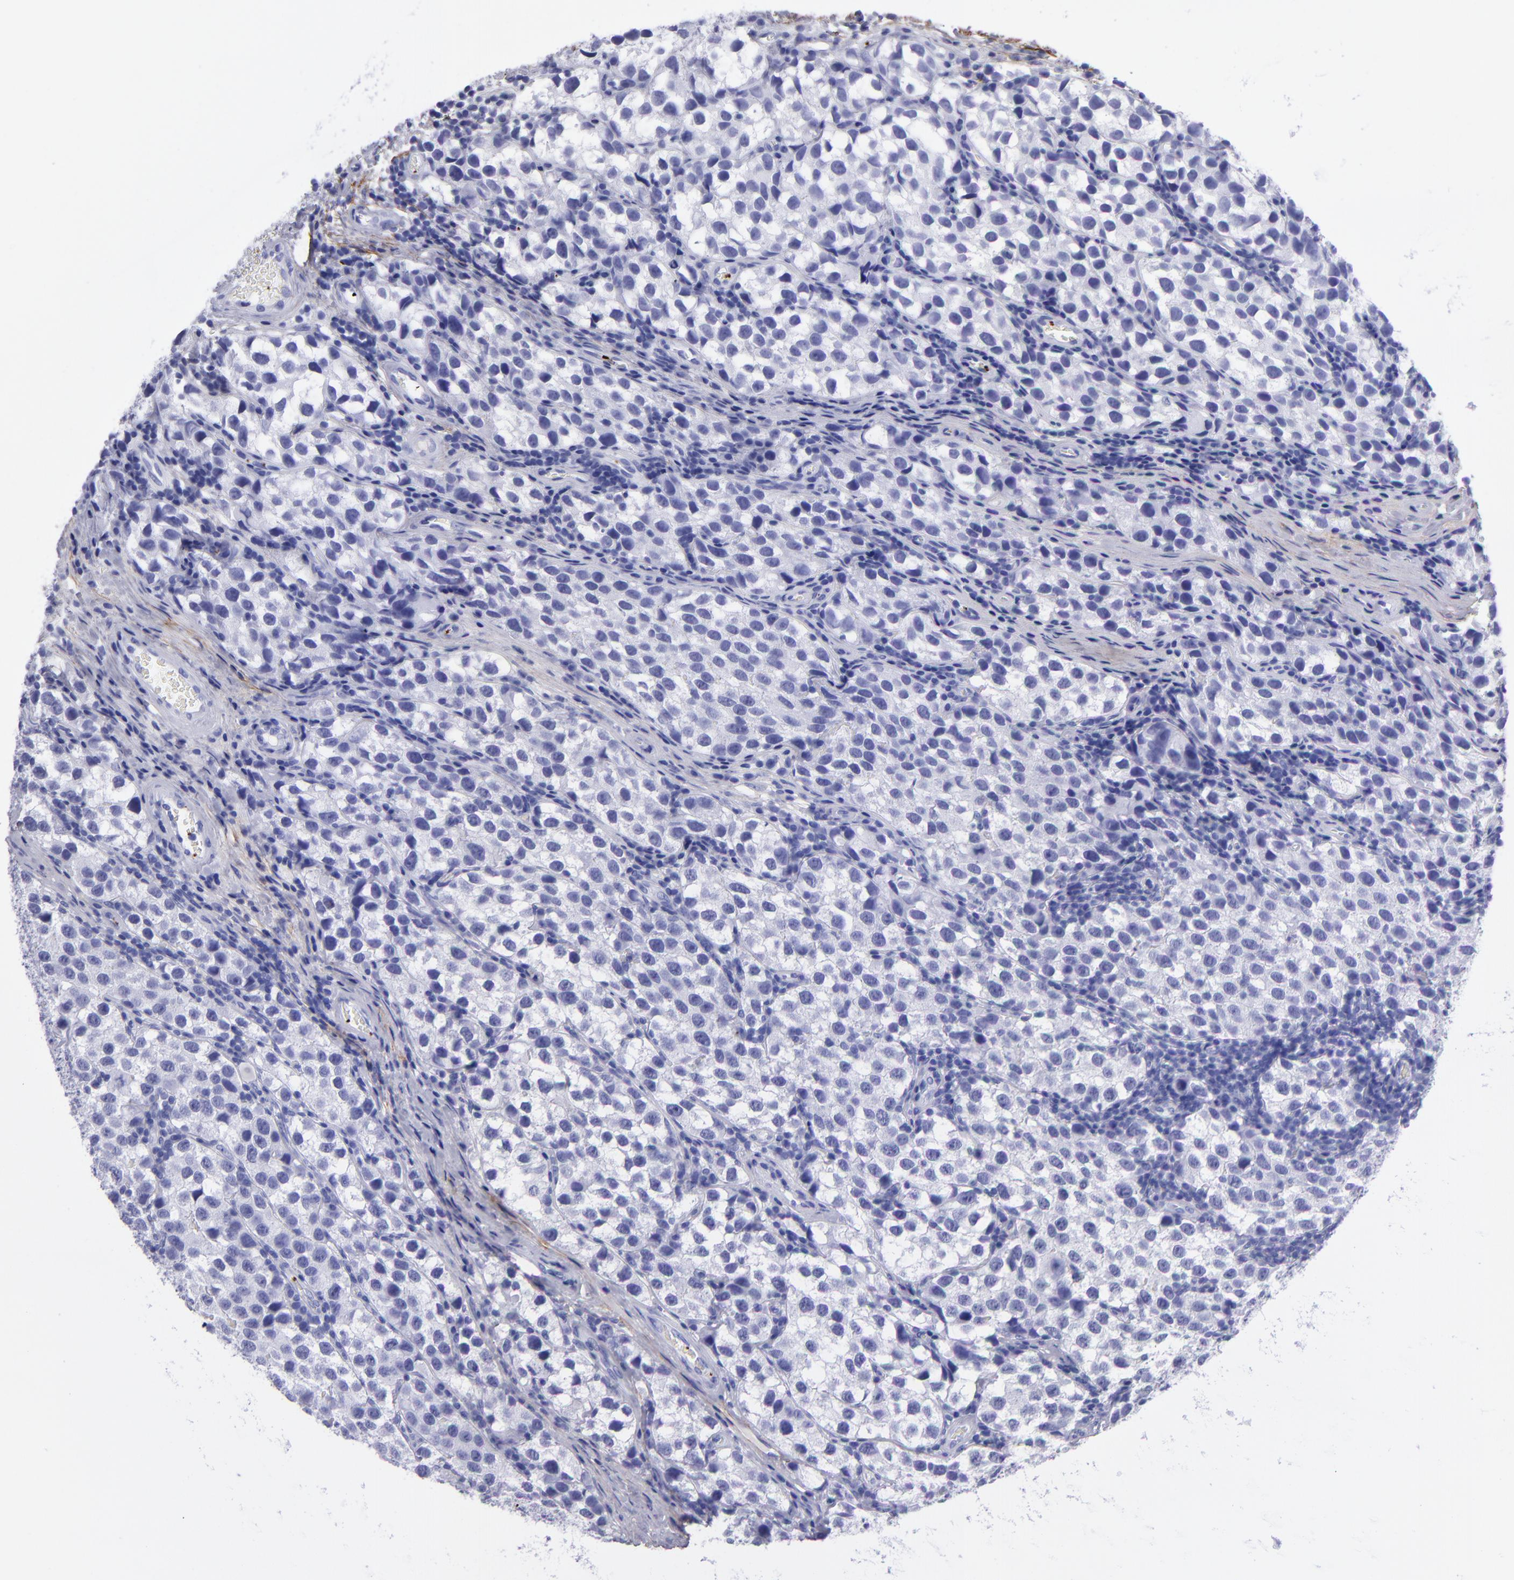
{"staining": {"intensity": "negative", "quantity": "none", "location": "none"}, "tissue": "testis cancer", "cell_type": "Tumor cells", "image_type": "cancer", "snomed": [{"axis": "morphology", "description": "Seminoma, NOS"}, {"axis": "topography", "description": "Testis"}], "caption": "The histopathology image displays no staining of tumor cells in testis cancer (seminoma).", "gene": "EFCAB13", "patient": {"sex": "male", "age": 39}}